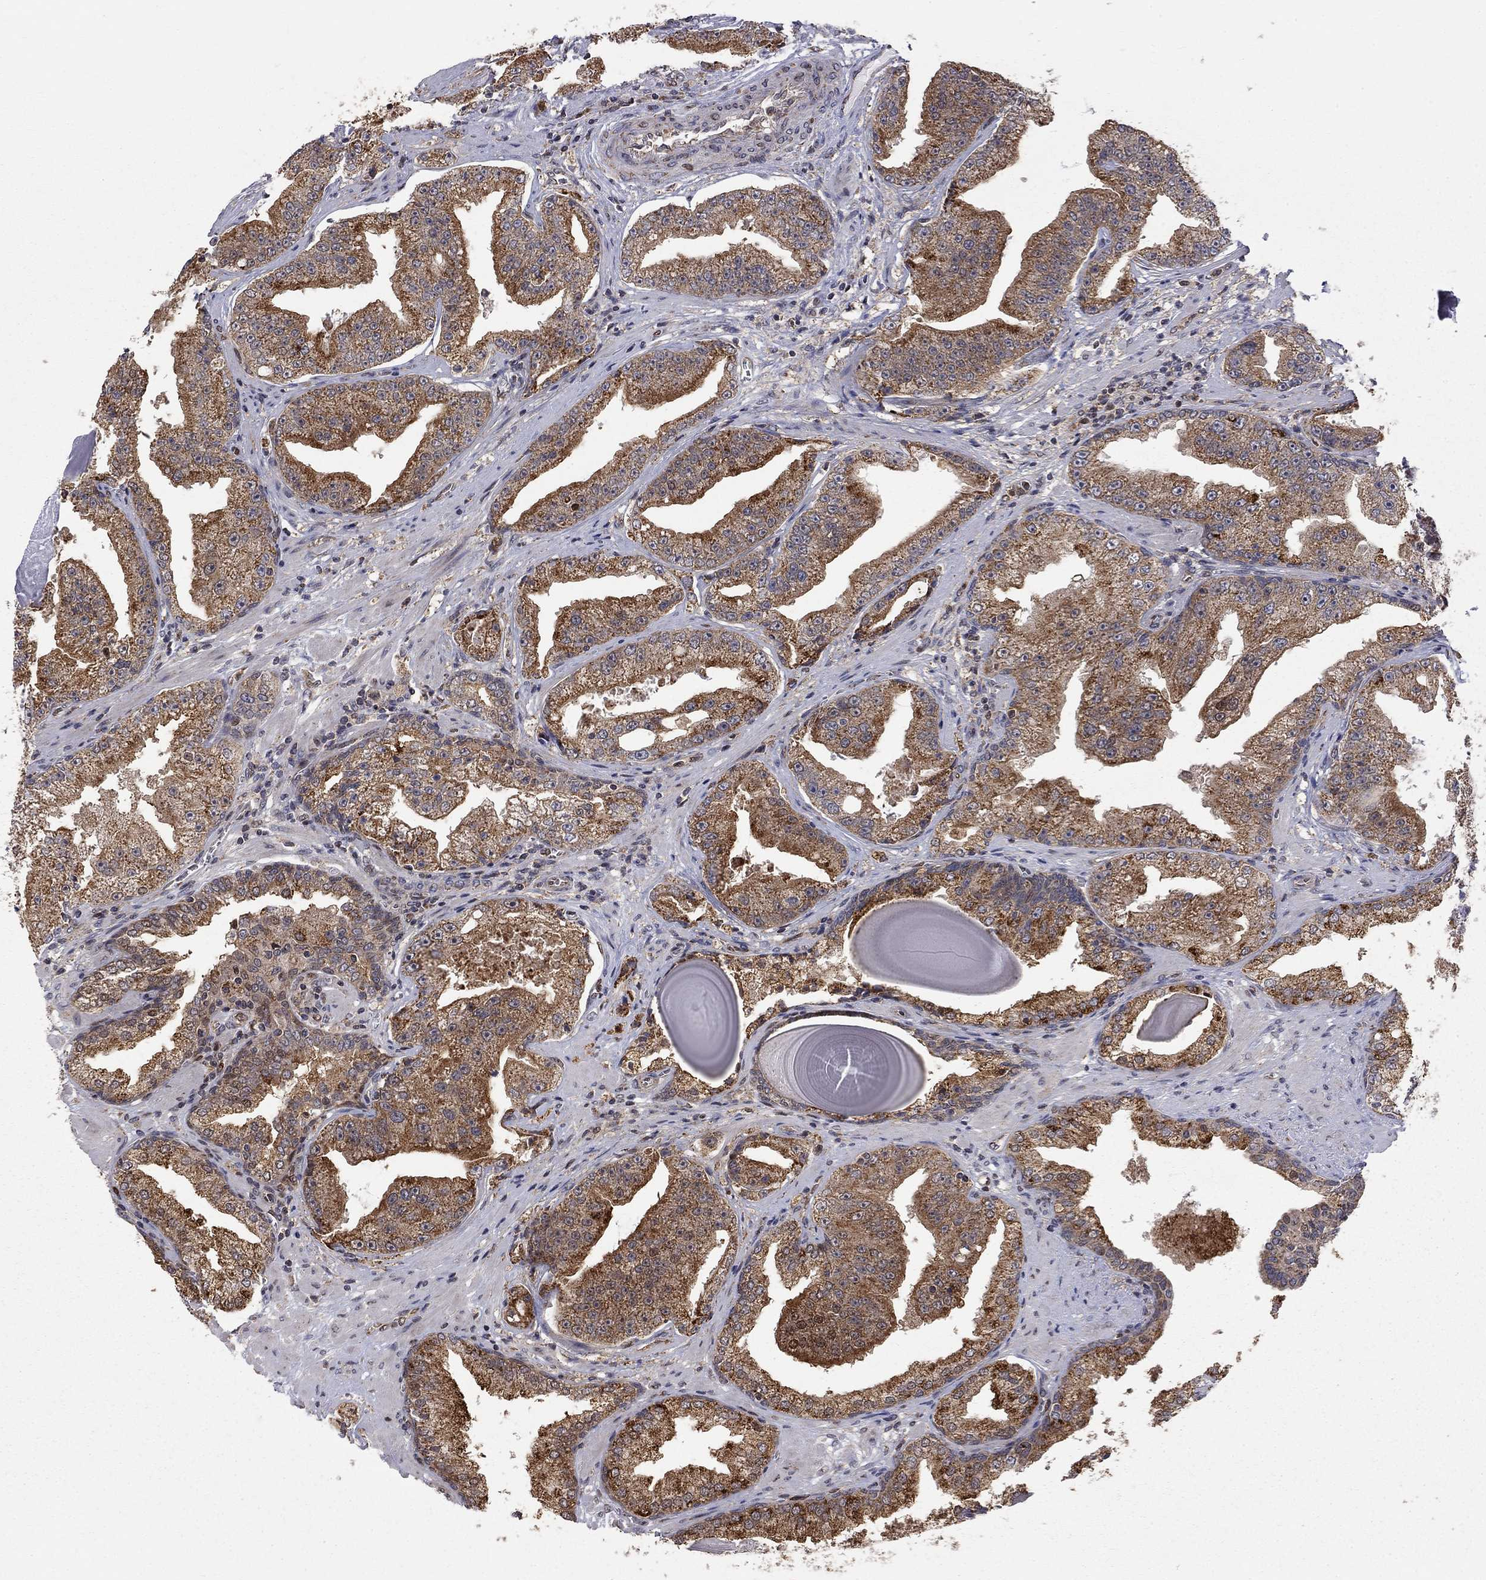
{"staining": {"intensity": "strong", "quantity": ">75%", "location": "cytoplasmic/membranous"}, "tissue": "prostate cancer", "cell_type": "Tumor cells", "image_type": "cancer", "snomed": [{"axis": "morphology", "description": "Adenocarcinoma, Low grade"}, {"axis": "topography", "description": "Prostate"}], "caption": "Brown immunohistochemical staining in human prostate cancer exhibits strong cytoplasmic/membranous positivity in approximately >75% of tumor cells. (IHC, brightfield microscopy, high magnification).", "gene": "ELOB", "patient": {"sex": "male", "age": 62}}